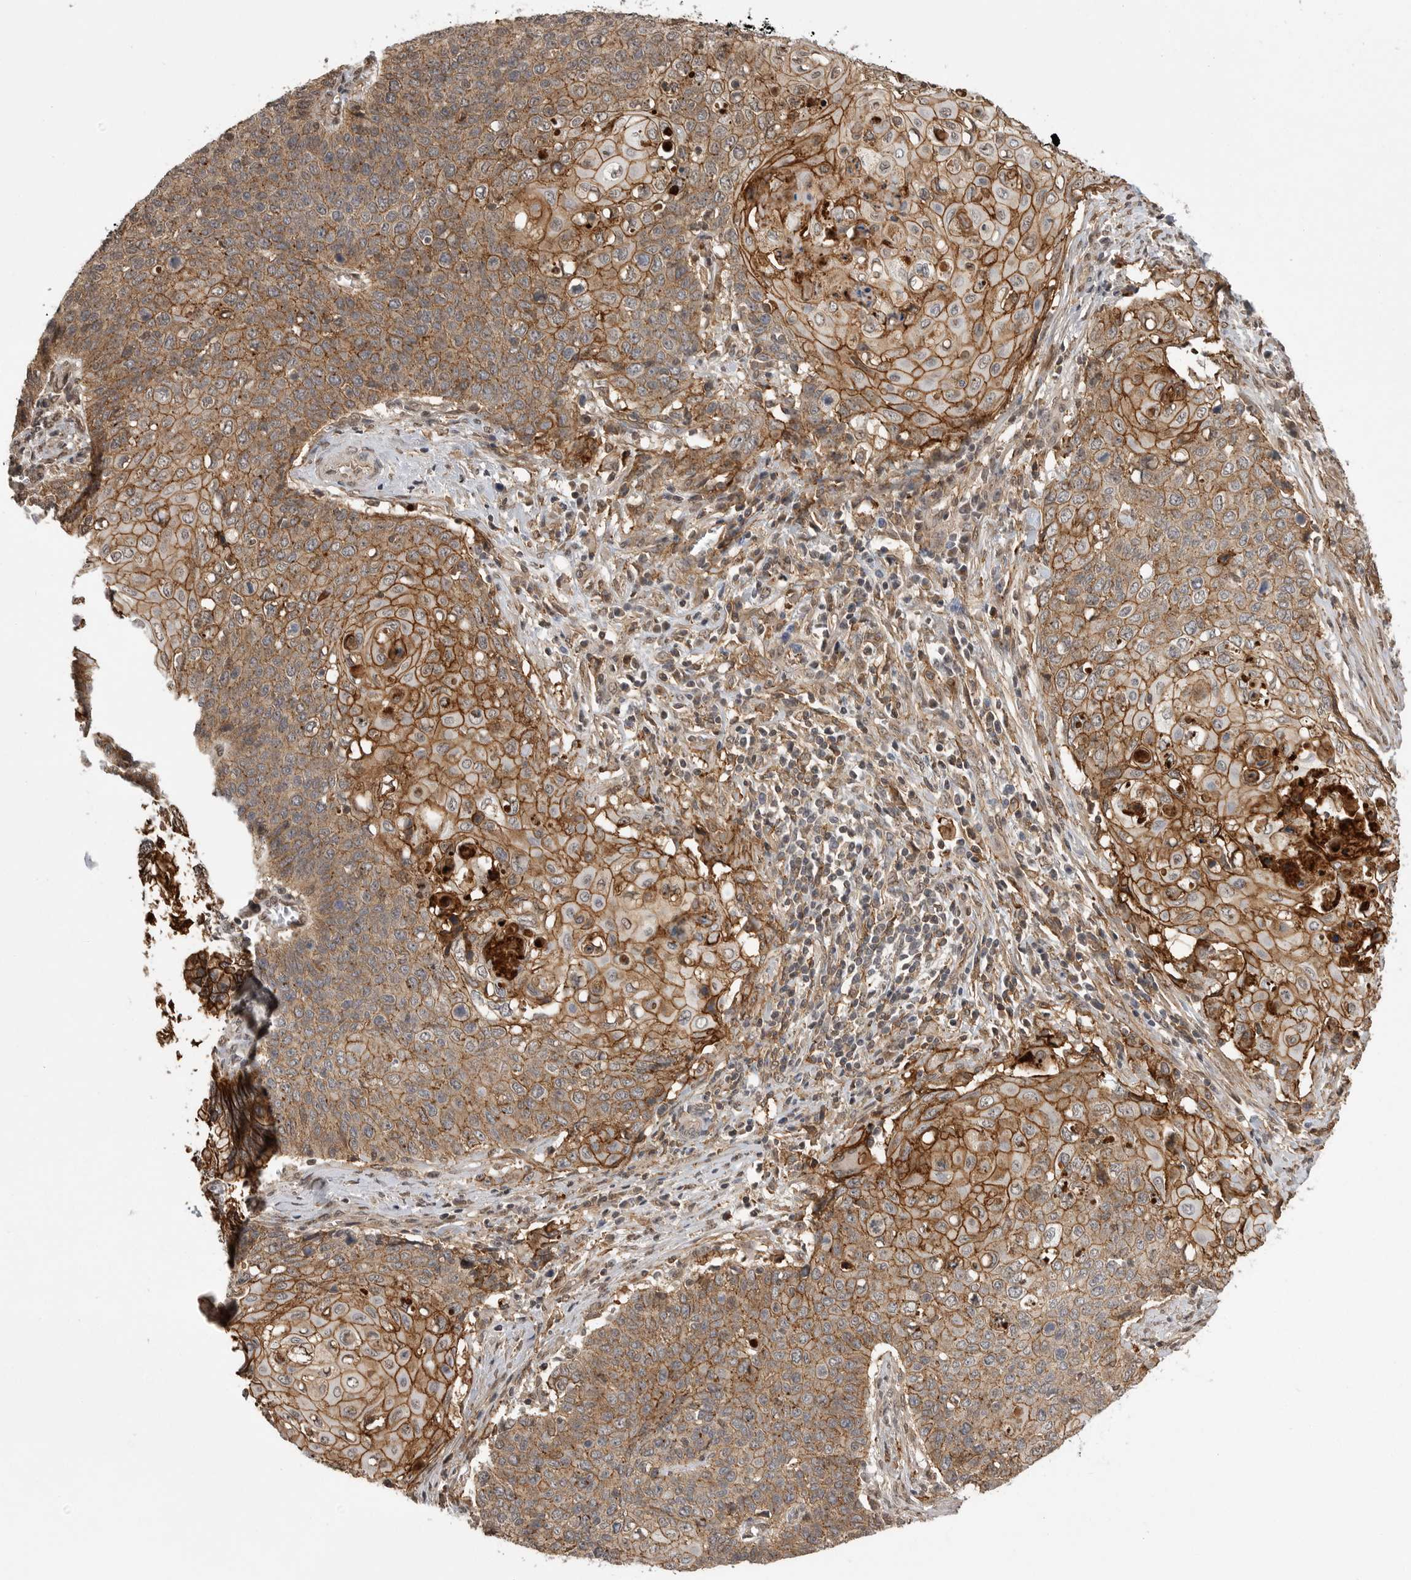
{"staining": {"intensity": "moderate", "quantity": ">75%", "location": "cytoplasmic/membranous"}, "tissue": "cervical cancer", "cell_type": "Tumor cells", "image_type": "cancer", "snomed": [{"axis": "morphology", "description": "Squamous cell carcinoma, NOS"}, {"axis": "topography", "description": "Cervix"}], "caption": "Immunohistochemical staining of squamous cell carcinoma (cervical) exhibits medium levels of moderate cytoplasmic/membranous expression in approximately >75% of tumor cells.", "gene": "NECTIN1", "patient": {"sex": "female", "age": 39}}